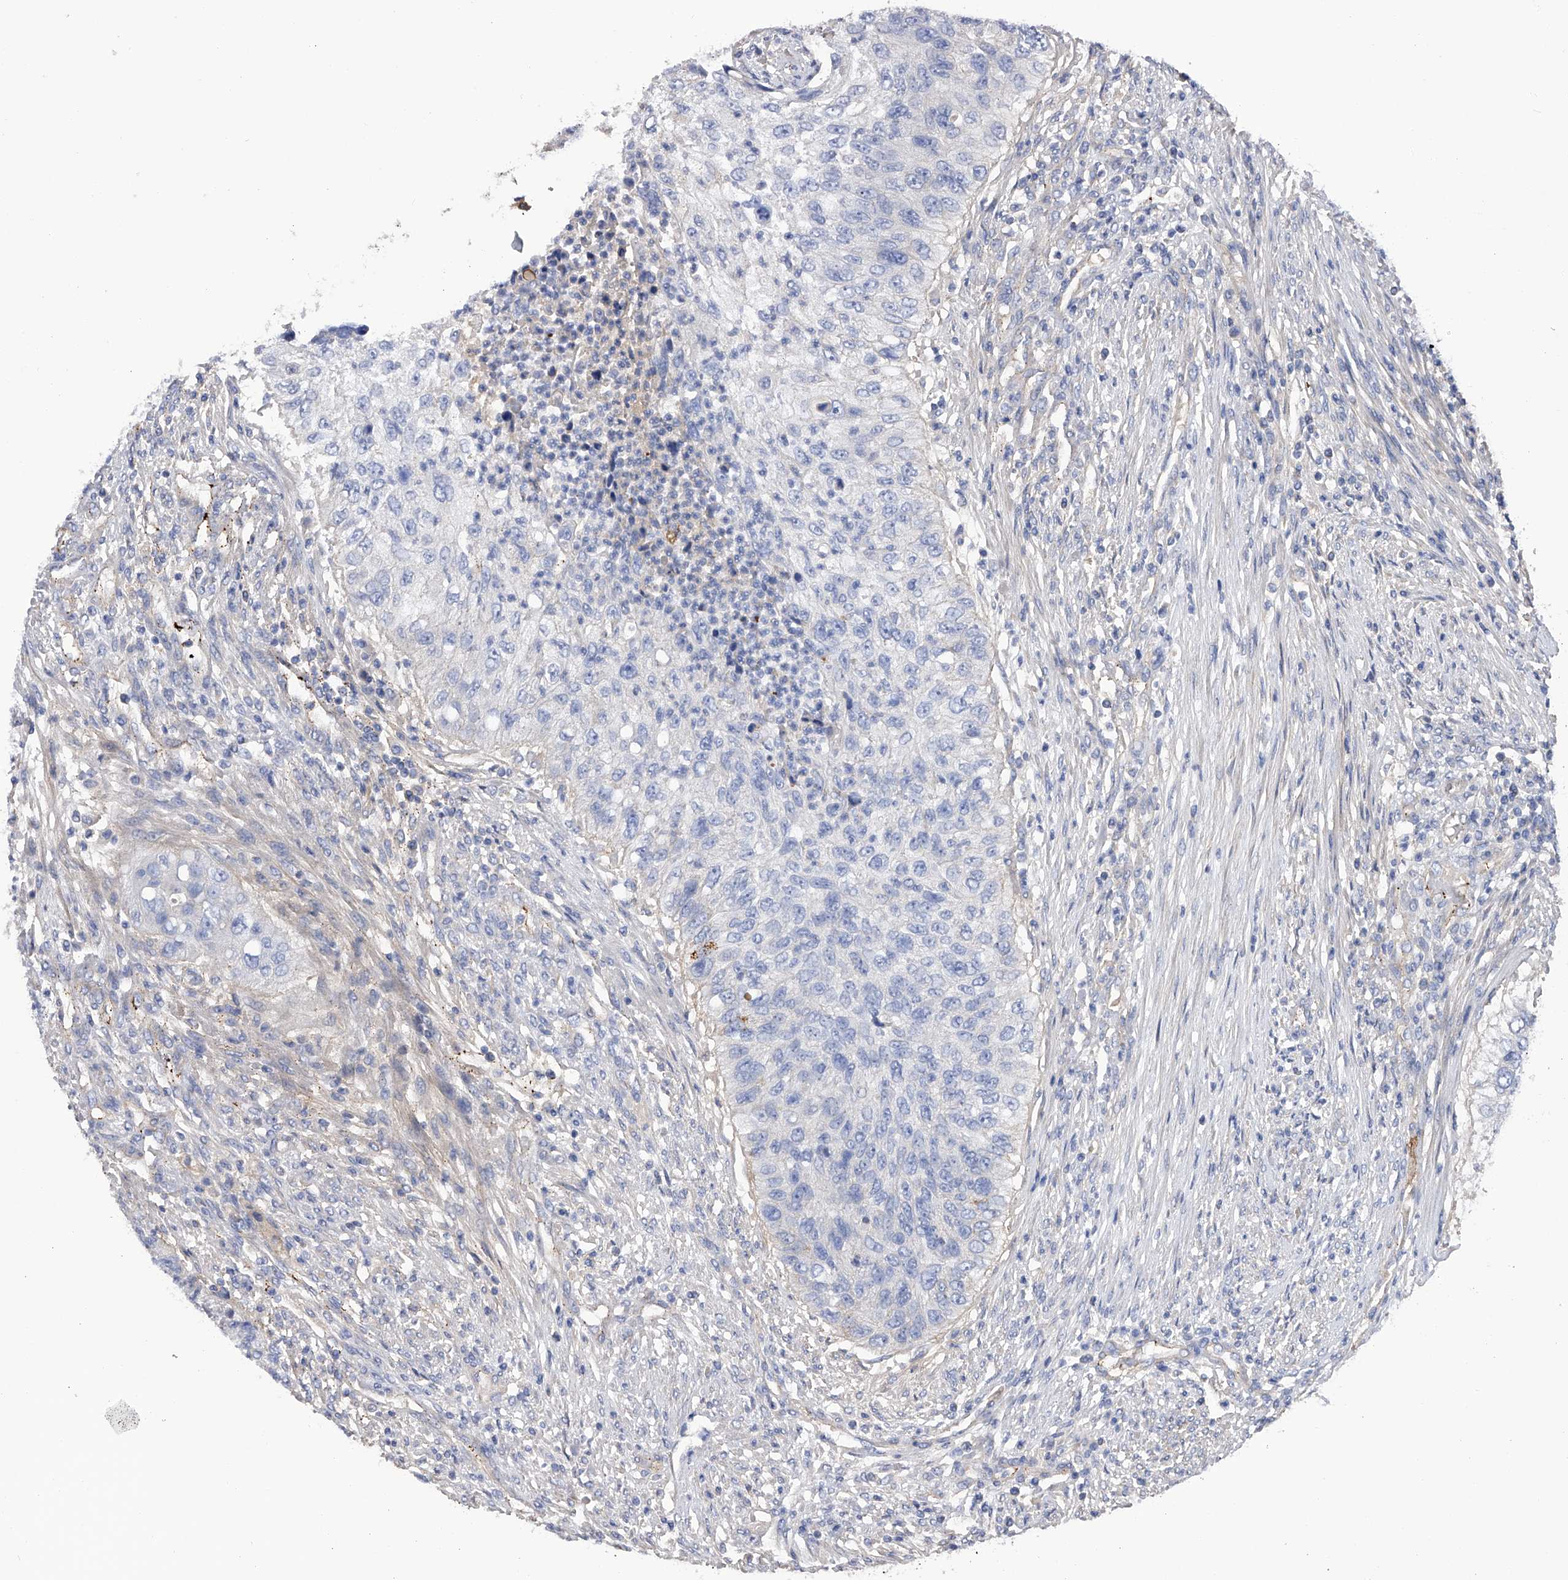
{"staining": {"intensity": "negative", "quantity": "none", "location": "none"}, "tissue": "urothelial cancer", "cell_type": "Tumor cells", "image_type": "cancer", "snomed": [{"axis": "morphology", "description": "Urothelial carcinoma, High grade"}, {"axis": "topography", "description": "Urinary bladder"}], "caption": "Urothelial cancer stained for a protein using immunohistochemistry (IHC) demonstrates no expression tumor cells.", "gene": "RWDD2A", "patient": {"sex": "female", "age": 60}}